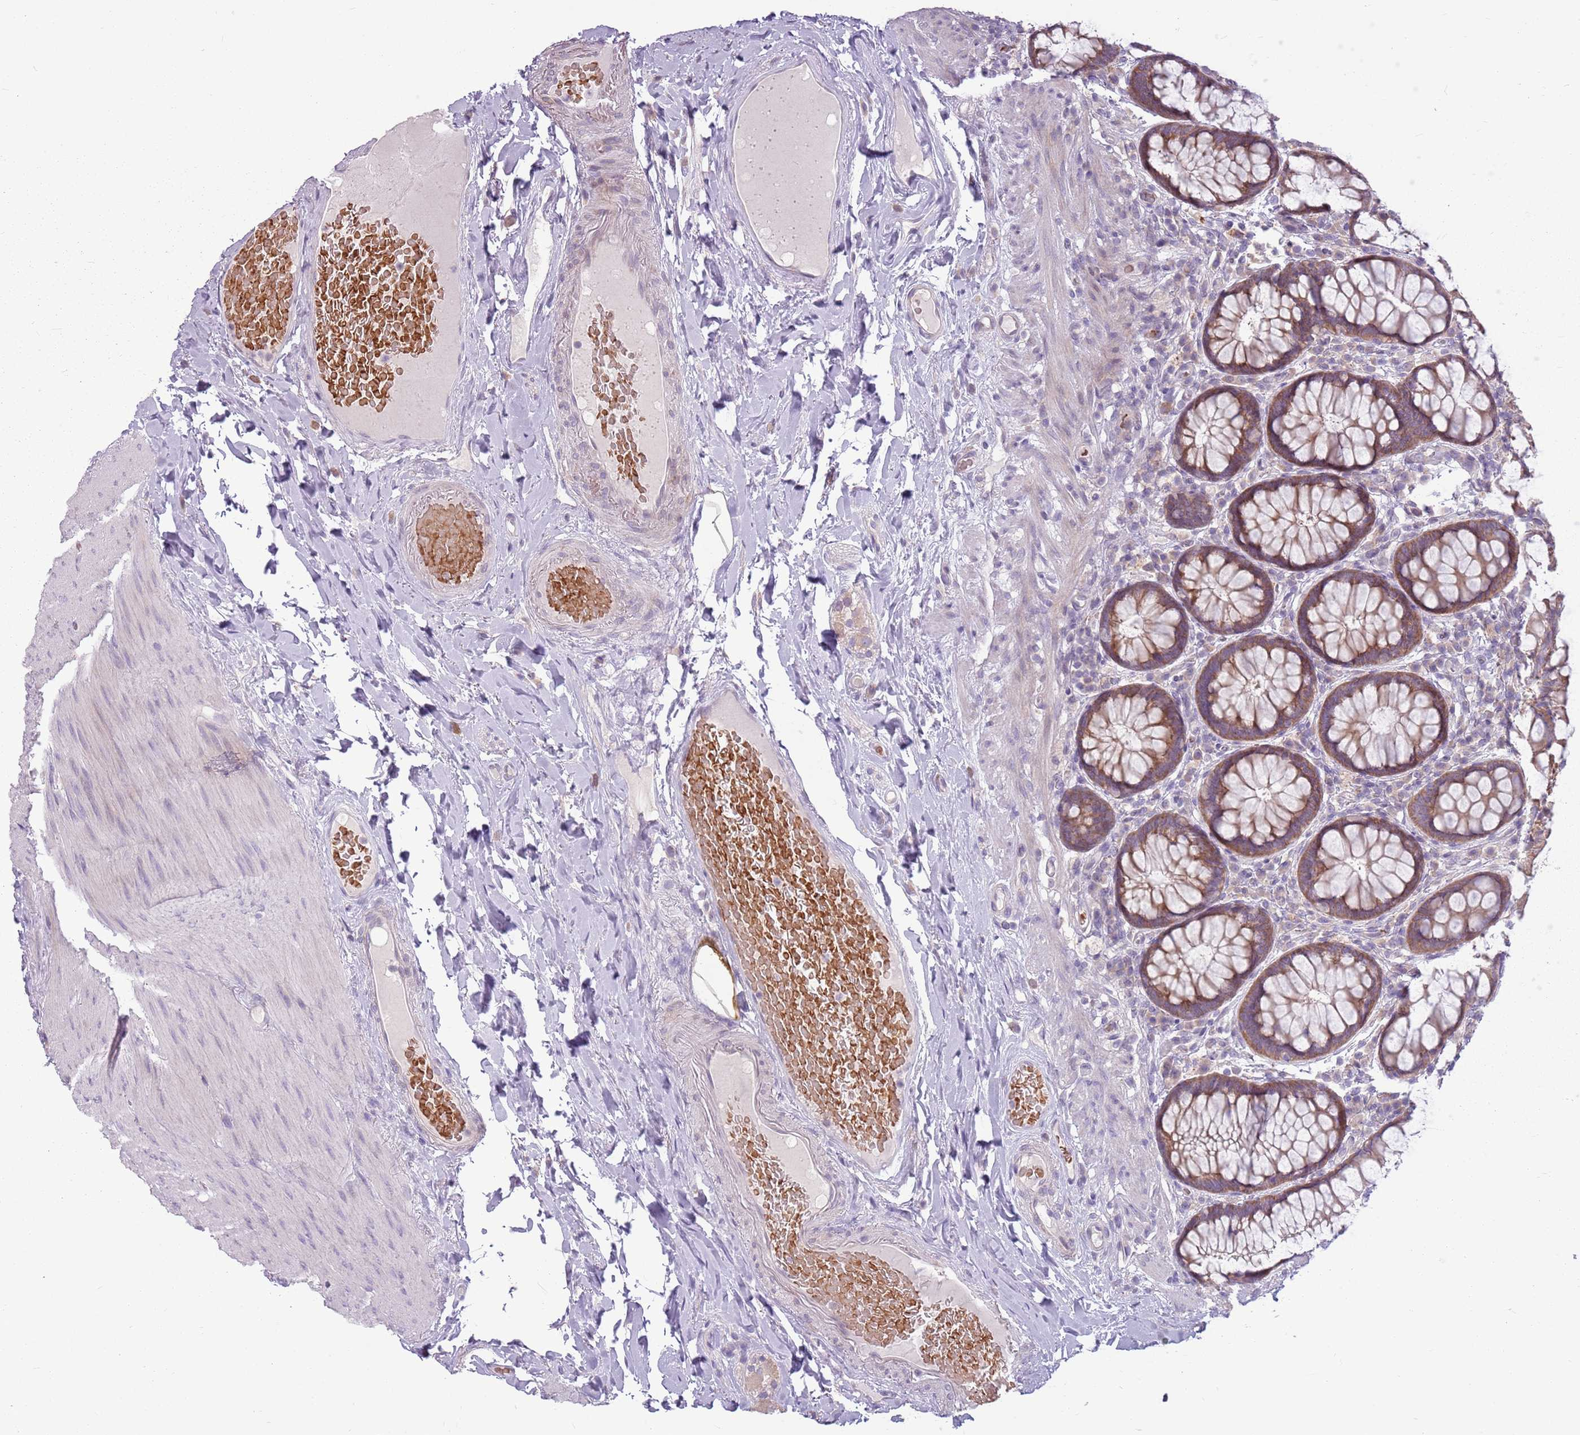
{"staining": {"intensity": "moderate", "quantity": ">75%", "location": "cytoplasmic/membranous"}, "tissue": "rectum", "cell_type": "Glandular cells", "image_type": "normal", "snomed": [{"axis": "morphology", "description": "Normal tissue, NOS"}, {"axis": "topography", "description": "Rectum"}], "caption": "High-power microscopy captured an IHC photomicrograph of normal rectum, revealing moderate cytoplasmic/membranous expression in approximately >75% of glandular cells.", "gene": "HSPA14", "patient": {"sex": "male", "age": 83}}